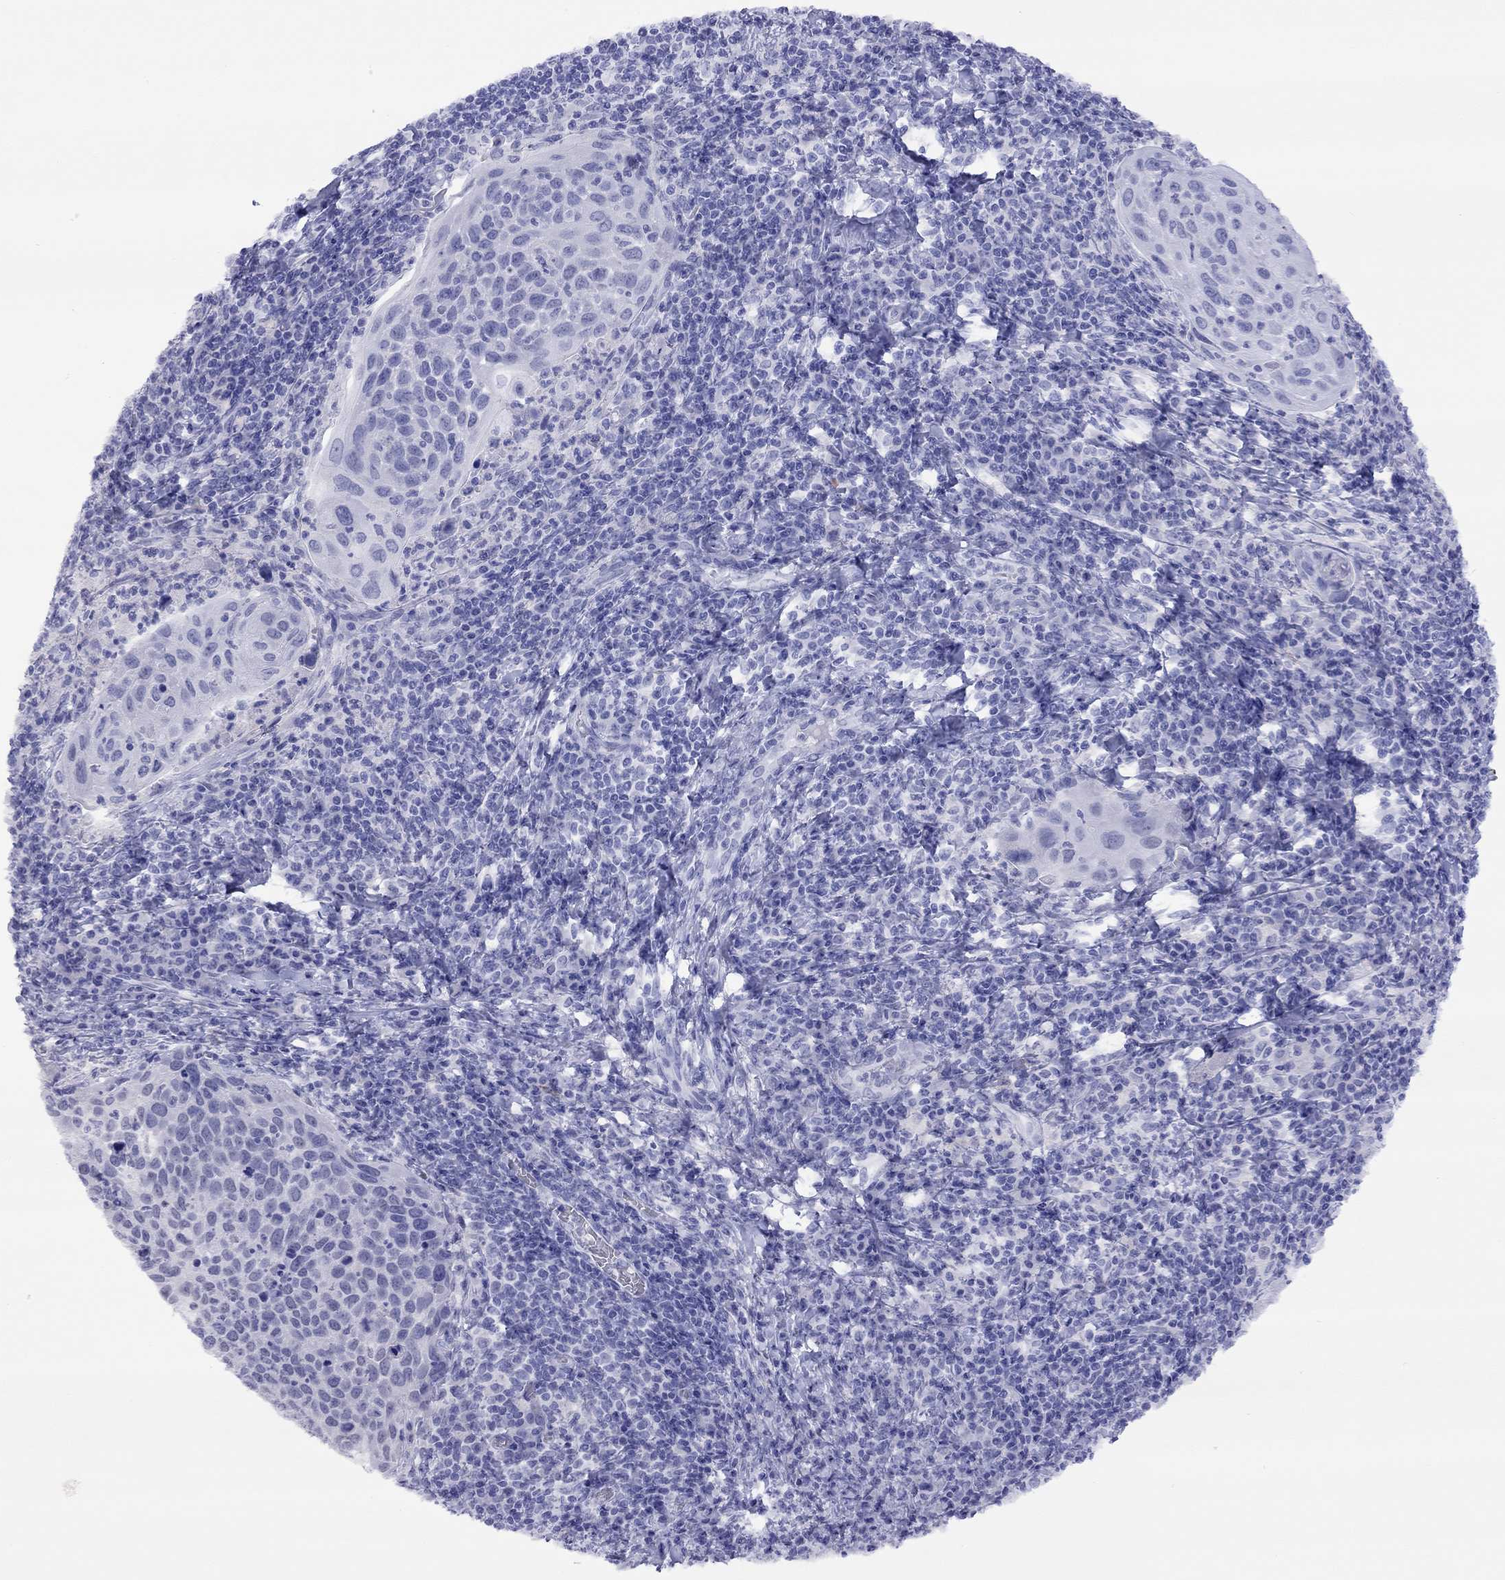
{"staining": {"intensity": "negative", "quantity": "none", "location": "none"}, "tissue": "cervical cancer", "cell_type": "Tumor cells", "image_type": "cancer", "snomed": [{"axis": "morphology", "description": "Squamous cell carcinoma, NOS"}, {"axis": "topography", "description": "Cervix"}], "caption": "This image is of cervical squamous cell carcinoma stained with immunohistochemistry to label a protein in brown with the nuclei are counter-stained blue. There is no positivity in tumor cells. (Brightfield microscopy of DAB (3,3'-diaminobenzidine) IHC at high magnification).", "gene": "SLC30A8", "patient": {"sex": "female", "age": 54}}